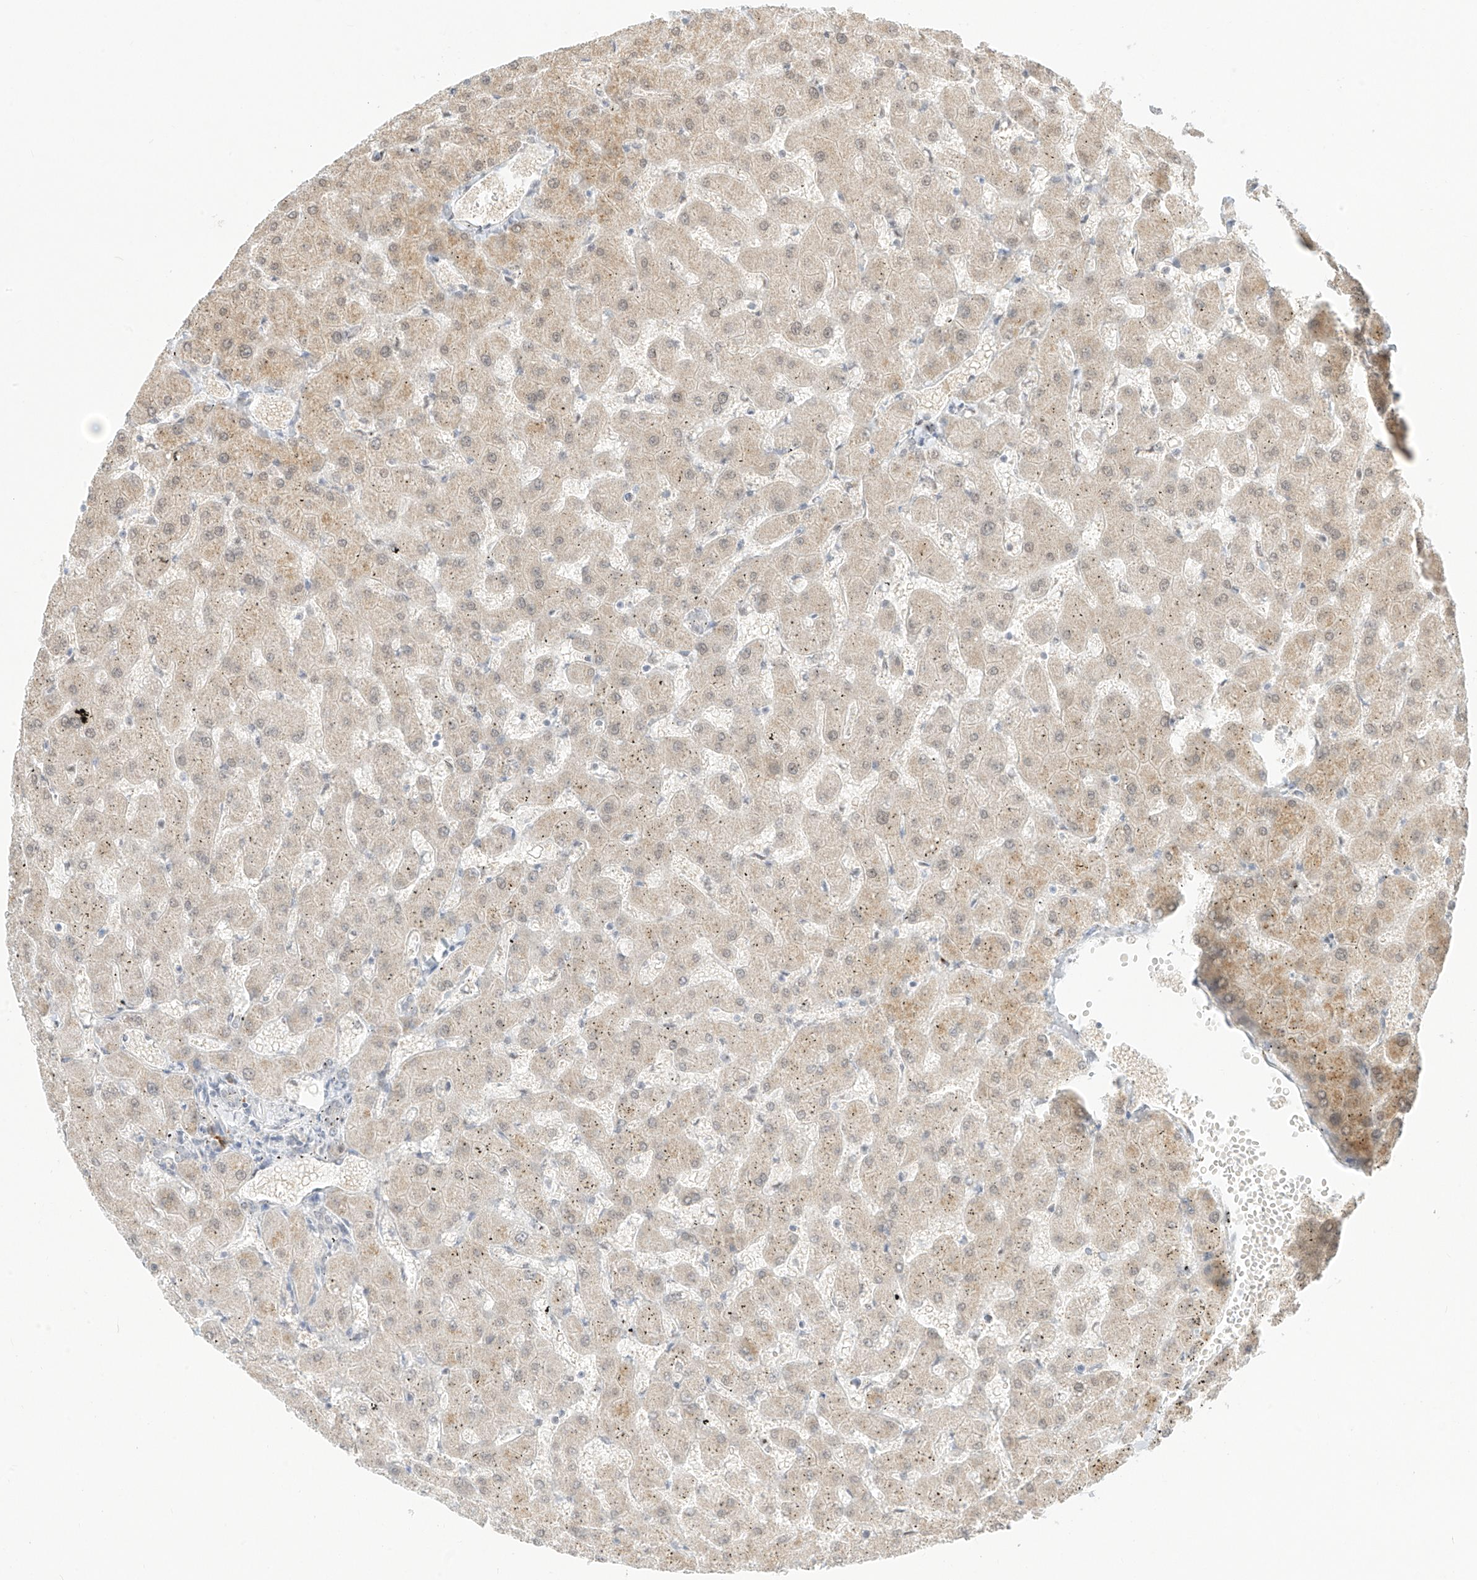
{"staining": {"intensity": "negative", "quantity": "none", "location": "none"}, "tissue": "liver", "cell_type": "Cholangiocytes", "image_type": "normal", "snomed": [{"axis": "morphology", "description": "Normal tissue, NOS"}, {"axis": "topography", "description": "Liver"}], "caption": "Immunohistochemistry (IHC) photomicrograph of unremarkable liver: liver stained with DAB (3,3'-diaminobenzidine) reveals no significant protein positivity in cholangiocytes.", "gene": "SUPT5H", "patient": {"sex": "female", "age": 63}}